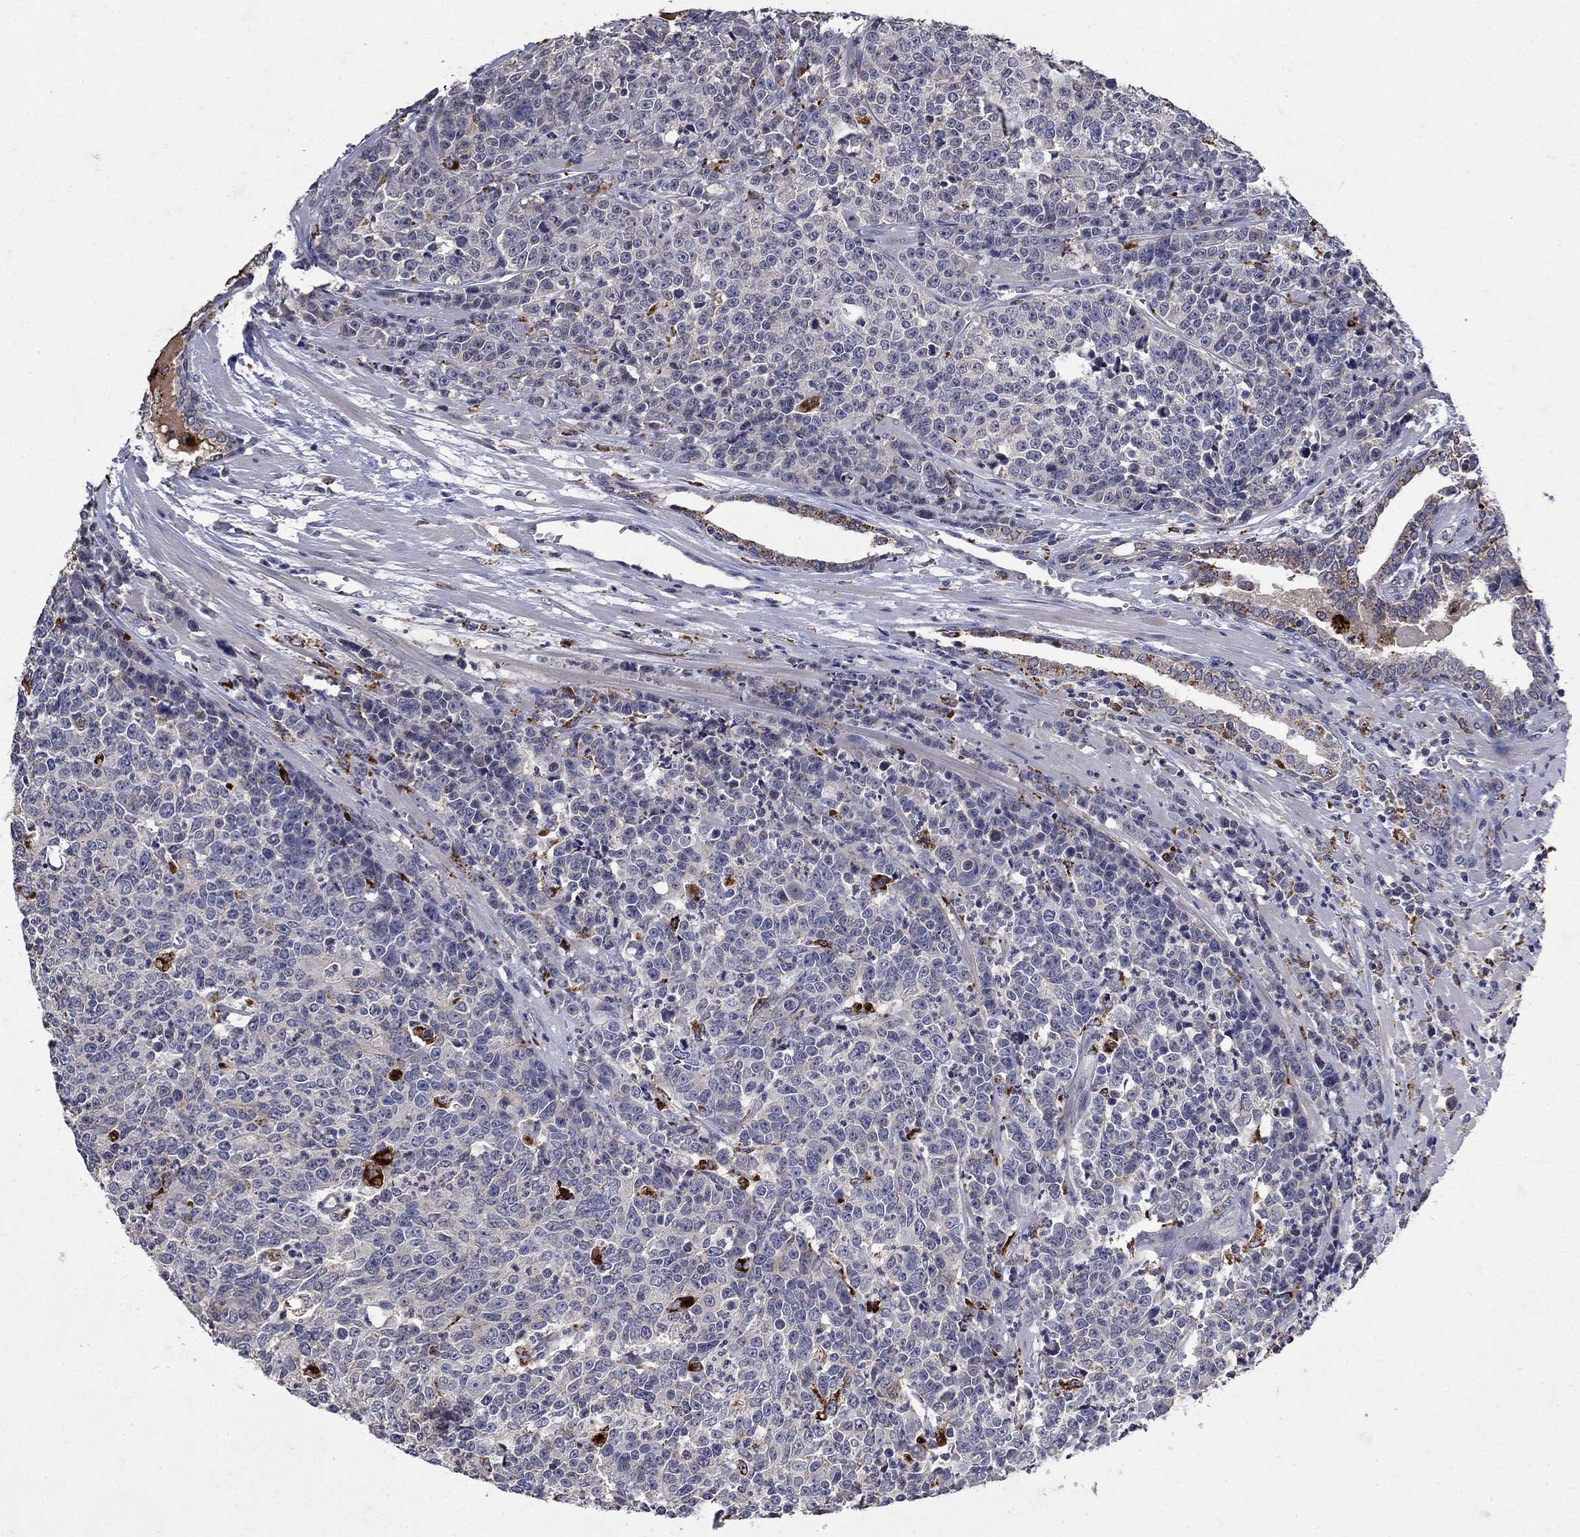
{"staining": {"intensity": "negative", "quantity": "none", "location": "none"}, "tissue": "prostate cancer", "cell_type": "Tumor cells", "image_type": "cancer", "snomed": [{"axis": "morphology", "description": "Adenocarcinoma, NOS"}, {"axis": "topography", "description": "Prostate"}], "caption": "IHC photomicrograph of prostate adenocarcinoma stained for a protein (brown), which shows no positivity in tumor cells. (Immunohistochemistry, brightfield microscopy, high magnification).", "gene": "NPC2", "patient": {"sex": "male", "age": 67}}